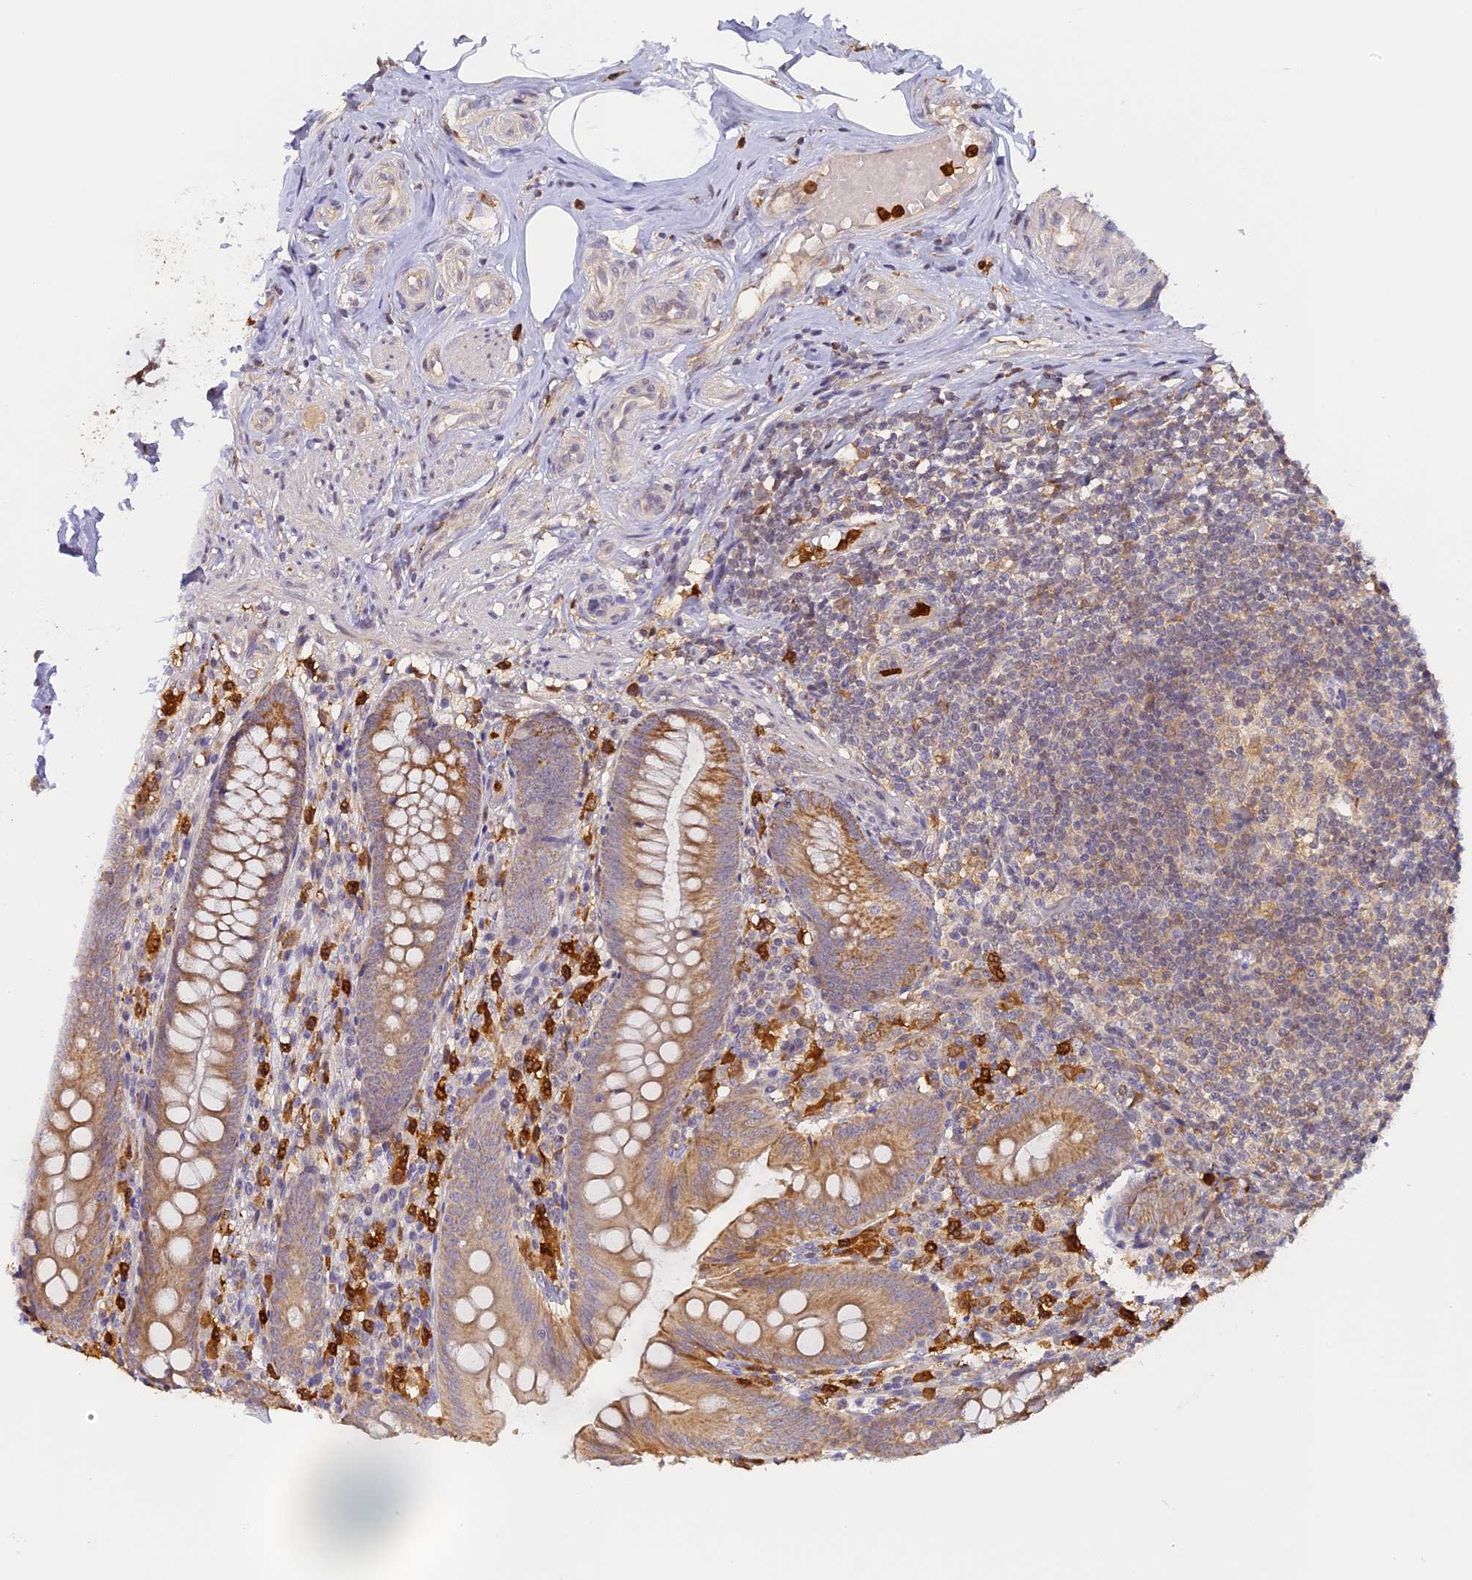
{"staining": {"intensity": "moderate", "quantity": "25%-75%", "location": "cytoplasmic/membranous"}, "tissue": "appendix", "cell_type": "Glandular cells", "image_type": "normal", "snomed": [{"axis": "morphology", "description": "Normal tissue, NOS"}, {"axis": "topography", "description": "Appendix"}], "caption": "Immunohistochemical staining of normal human appendix demonstrates moderate cytoplasmic/membranous protein positivity in approximately 25%-75% of glandular cells. (brown staining indicates protein expression, while blue staining denotes nuclei).", "gene": "NCF4", "patient": {"sex": "male", "age": 55}}